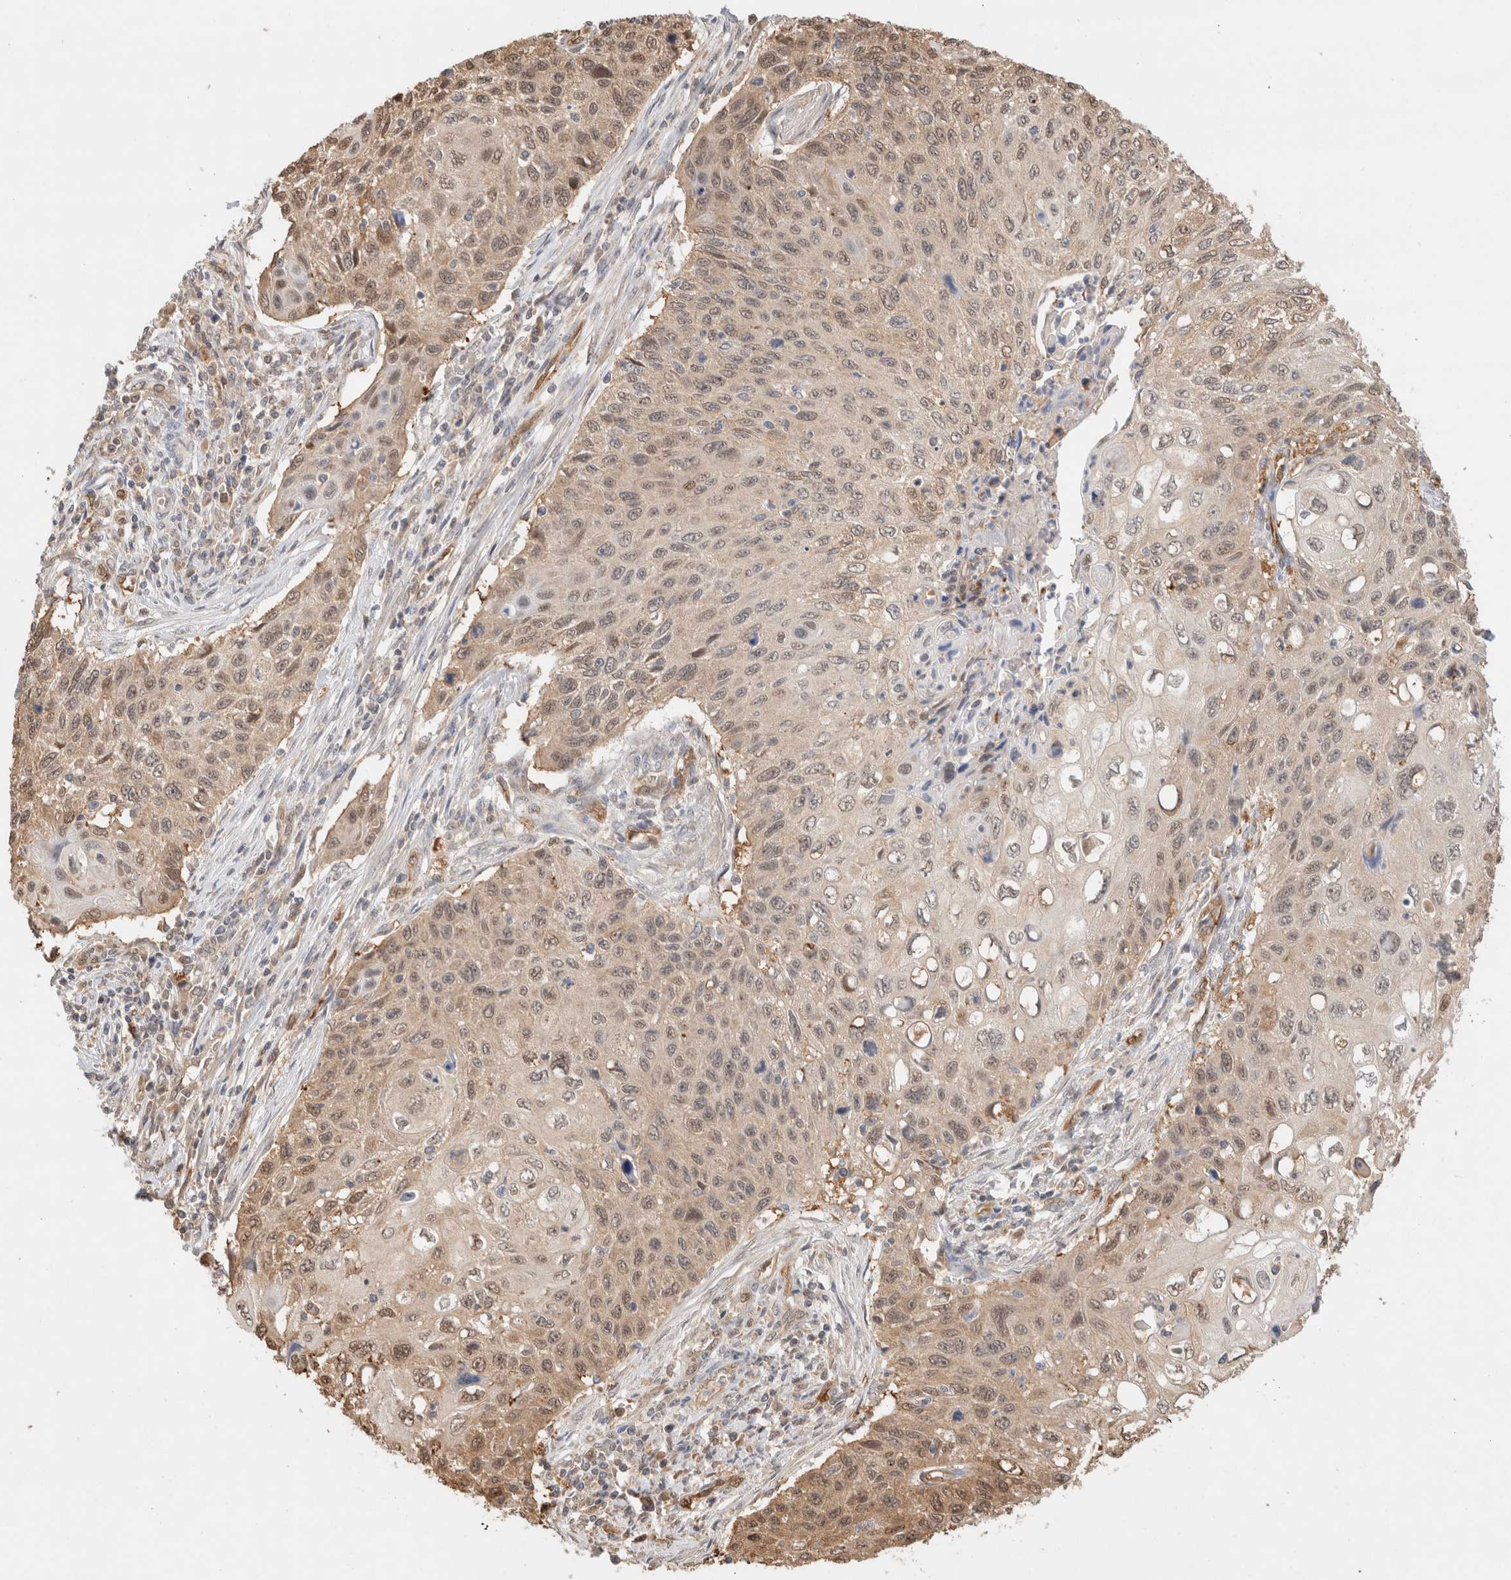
{"staining": {"intensity": "weak", "quantity": ">75%", "location": "nuclear"}, "tissue": "cervical cancer", "cell_type": "Tumor cells", "image_type": "cancer", "snomed": [{"axis": "morphology", "description": "Squamous cell carcinoma, NOS"}, {"axis": "topography", "description": "Cervix"}], "caption": "Weak nuclear expression for a protein is identified in about >75% of tumor cells of cervical squamous cell carcinoma using immunohistochemistry.", "gene": "CA13", "patient": {"sex": "female", "age": 70}}